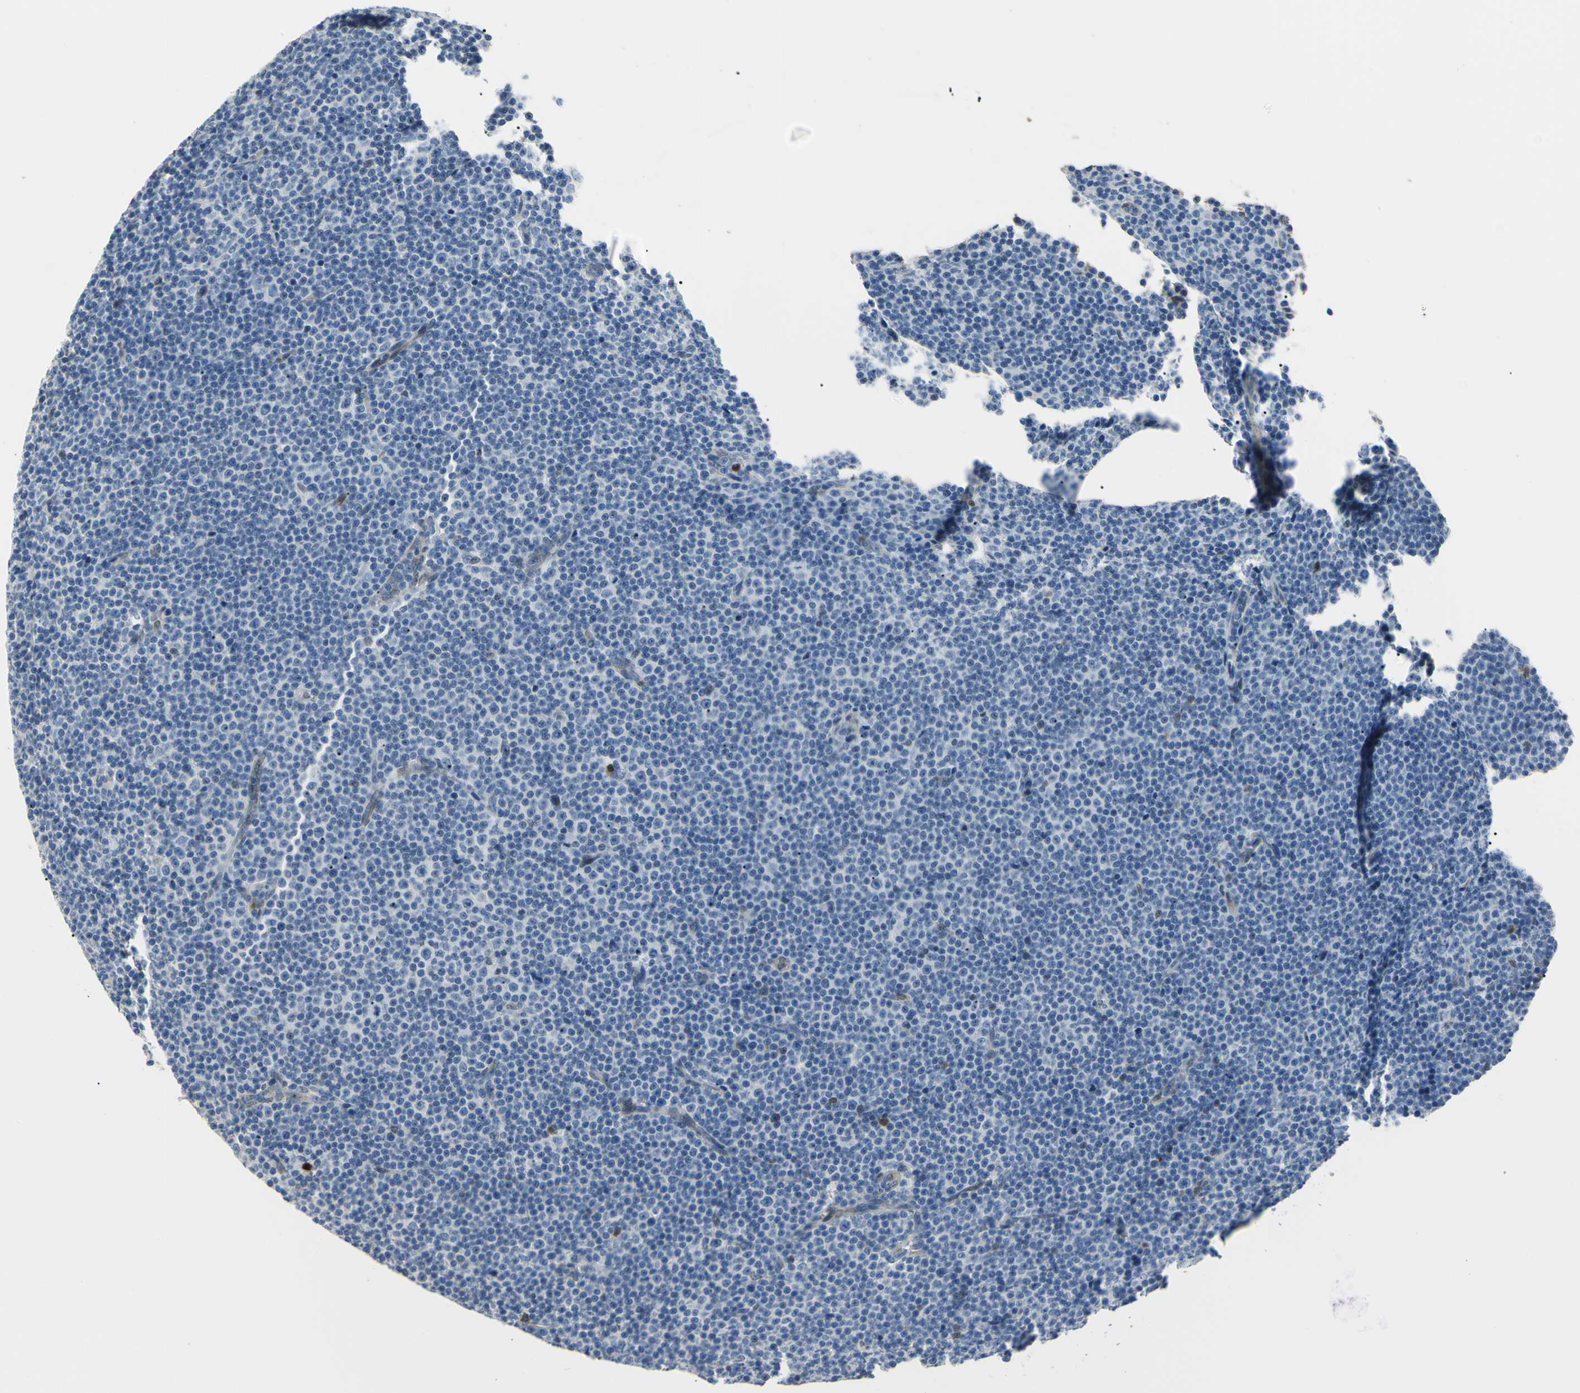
{"staining": {"intensity": "negative", "quantity": "none", "location": "none"}, "tissue": "lymphoma", "cell_type": "Tumor cells", "image_type": "cancer", "snomed": [{"axis": "morphology", "description": "Malignant lymphoma, non-Hodgkin's type, Low grade"}, {"axis": "topography", "description": "Lymph node"}], "caption": "Tumor cells are negative for brown protein staining in lymphoma.", "gene": "AKR1C3", "patient": {"sex": "female", "age": 67}}